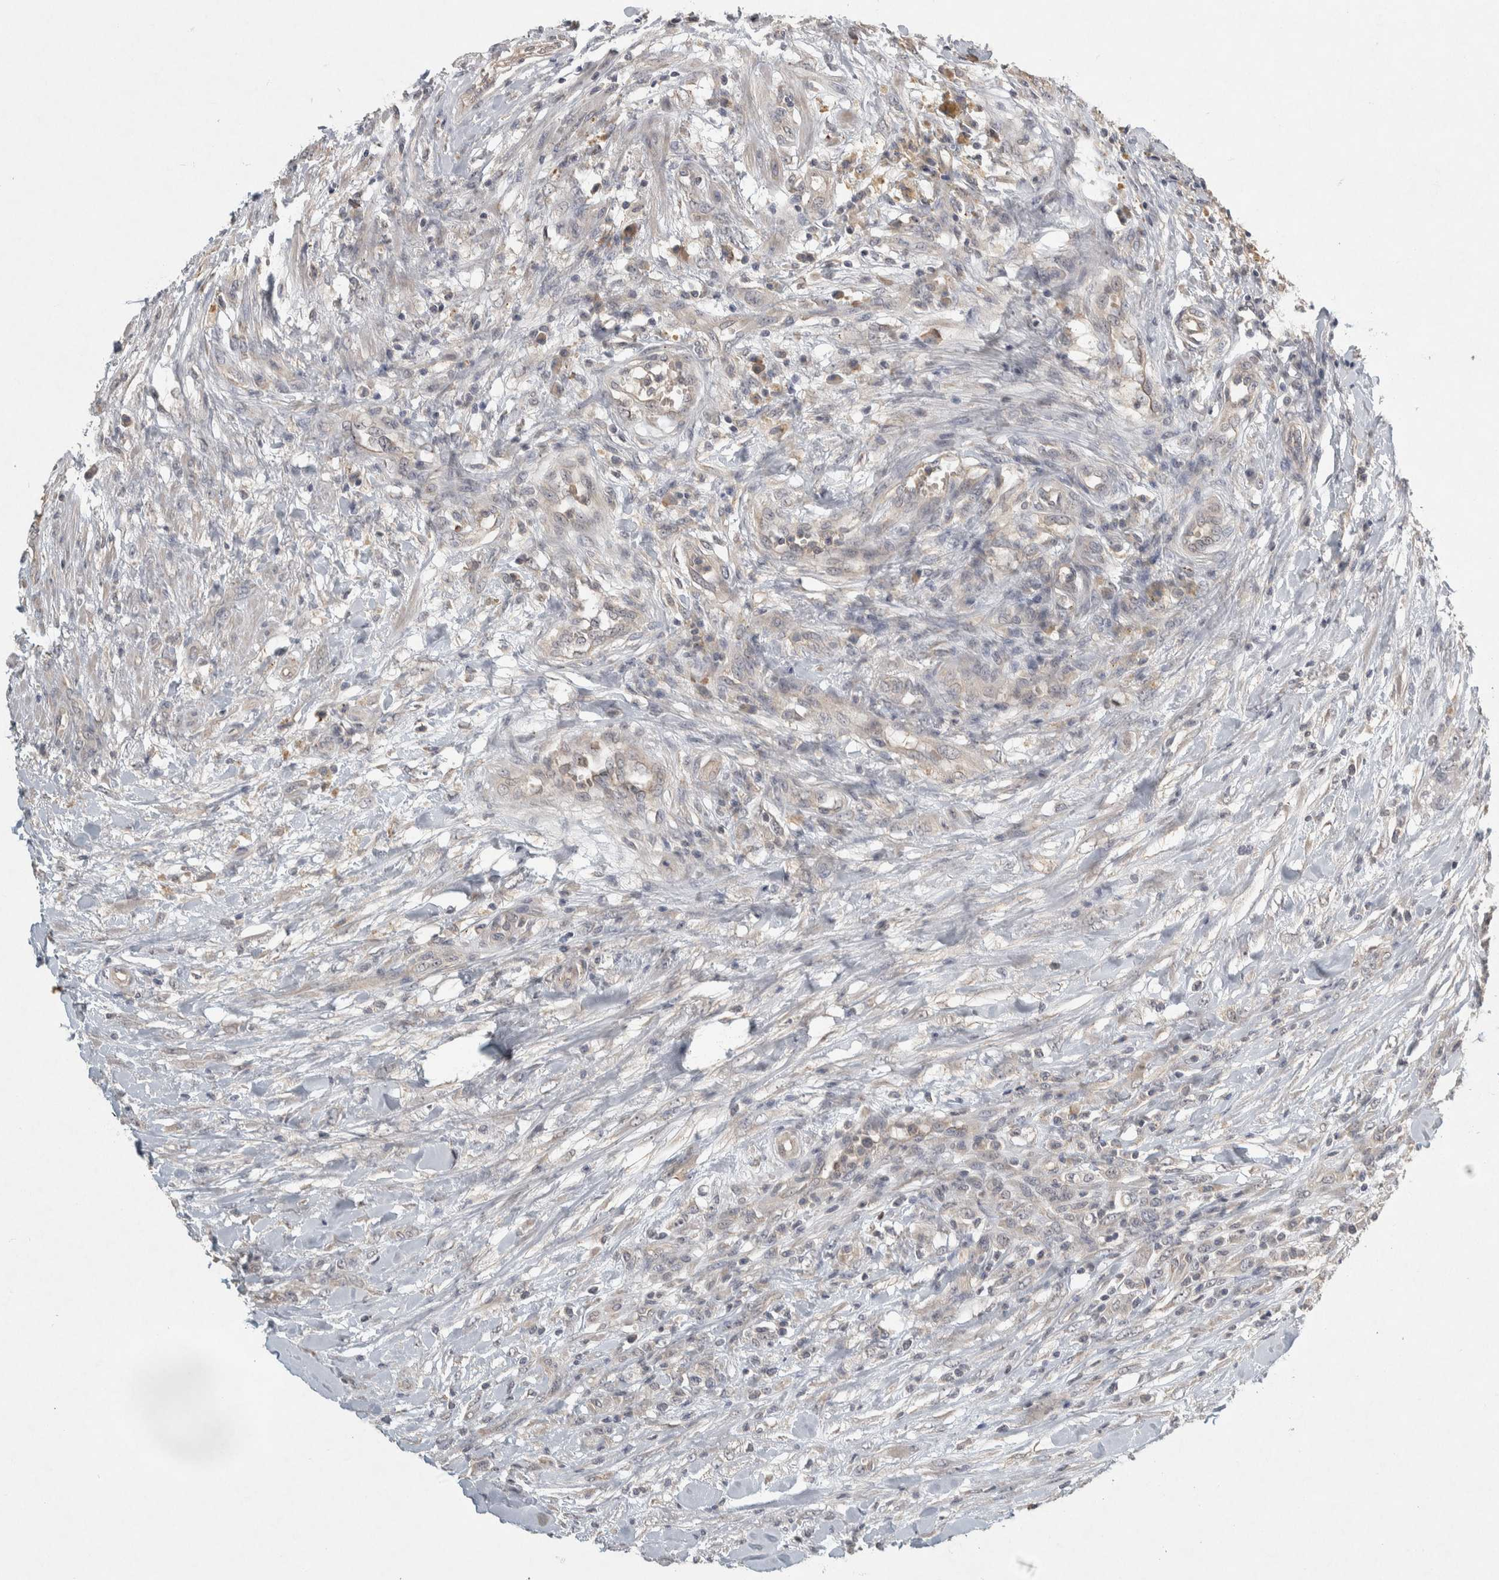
{"staining": {"intensity": "negative", "quantity": "none", "location": "none"}, "tissue": "testis cancer", "cell_type": "Tumor cells", "image_type": "cancer", "snomed": [{"axis": "morphology", "description": "Seminoma, NOS"}, {"axis": "topography", "description": "Testis"}], "caption": "Testis seminoma was stained to show a protein in brown. There is no significant expression in tumor cells.", "gene": "EIF3H", "patient": {"sex": "male", "age": 59}}